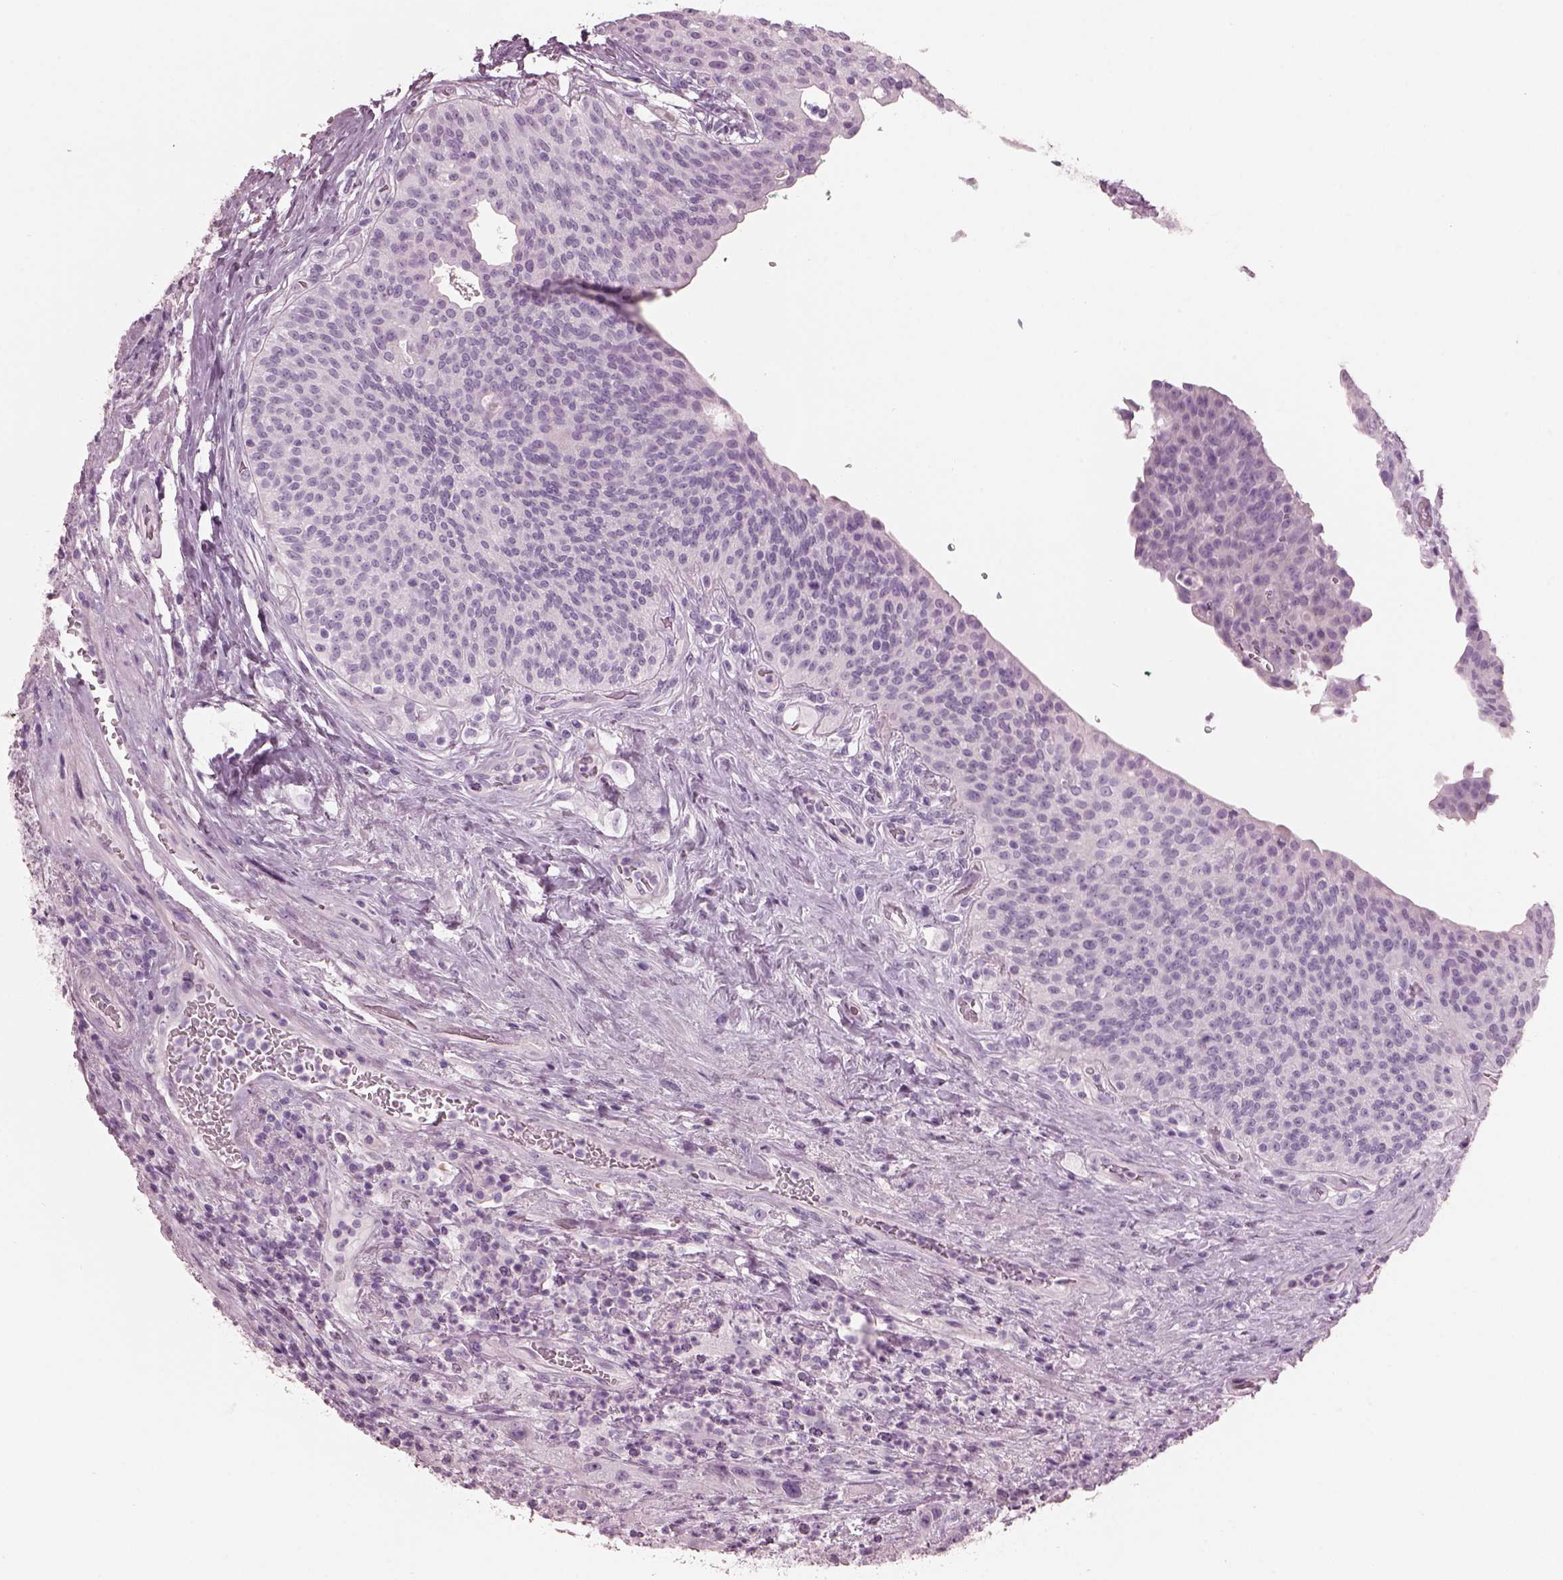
{"staining": {"intensity": "negative", "quantity": "none", "location": "none"}, "tissue": "urothelial cancer", "cell_type": "Tumor cells", "image_type": "cancer", "snomed": [{"axis": "morphology", "description": "Urothelial carcinoma, High grade"}, {"axis": "topography", "description": "Urinary bladder"}], "caption": "Urothelial cancer stained for a protein using immunohistochemistry (IHC) shows no positivity tumor cells.", "gene": "HYDIN", "patient": {"sex": "male", "age": 79}}